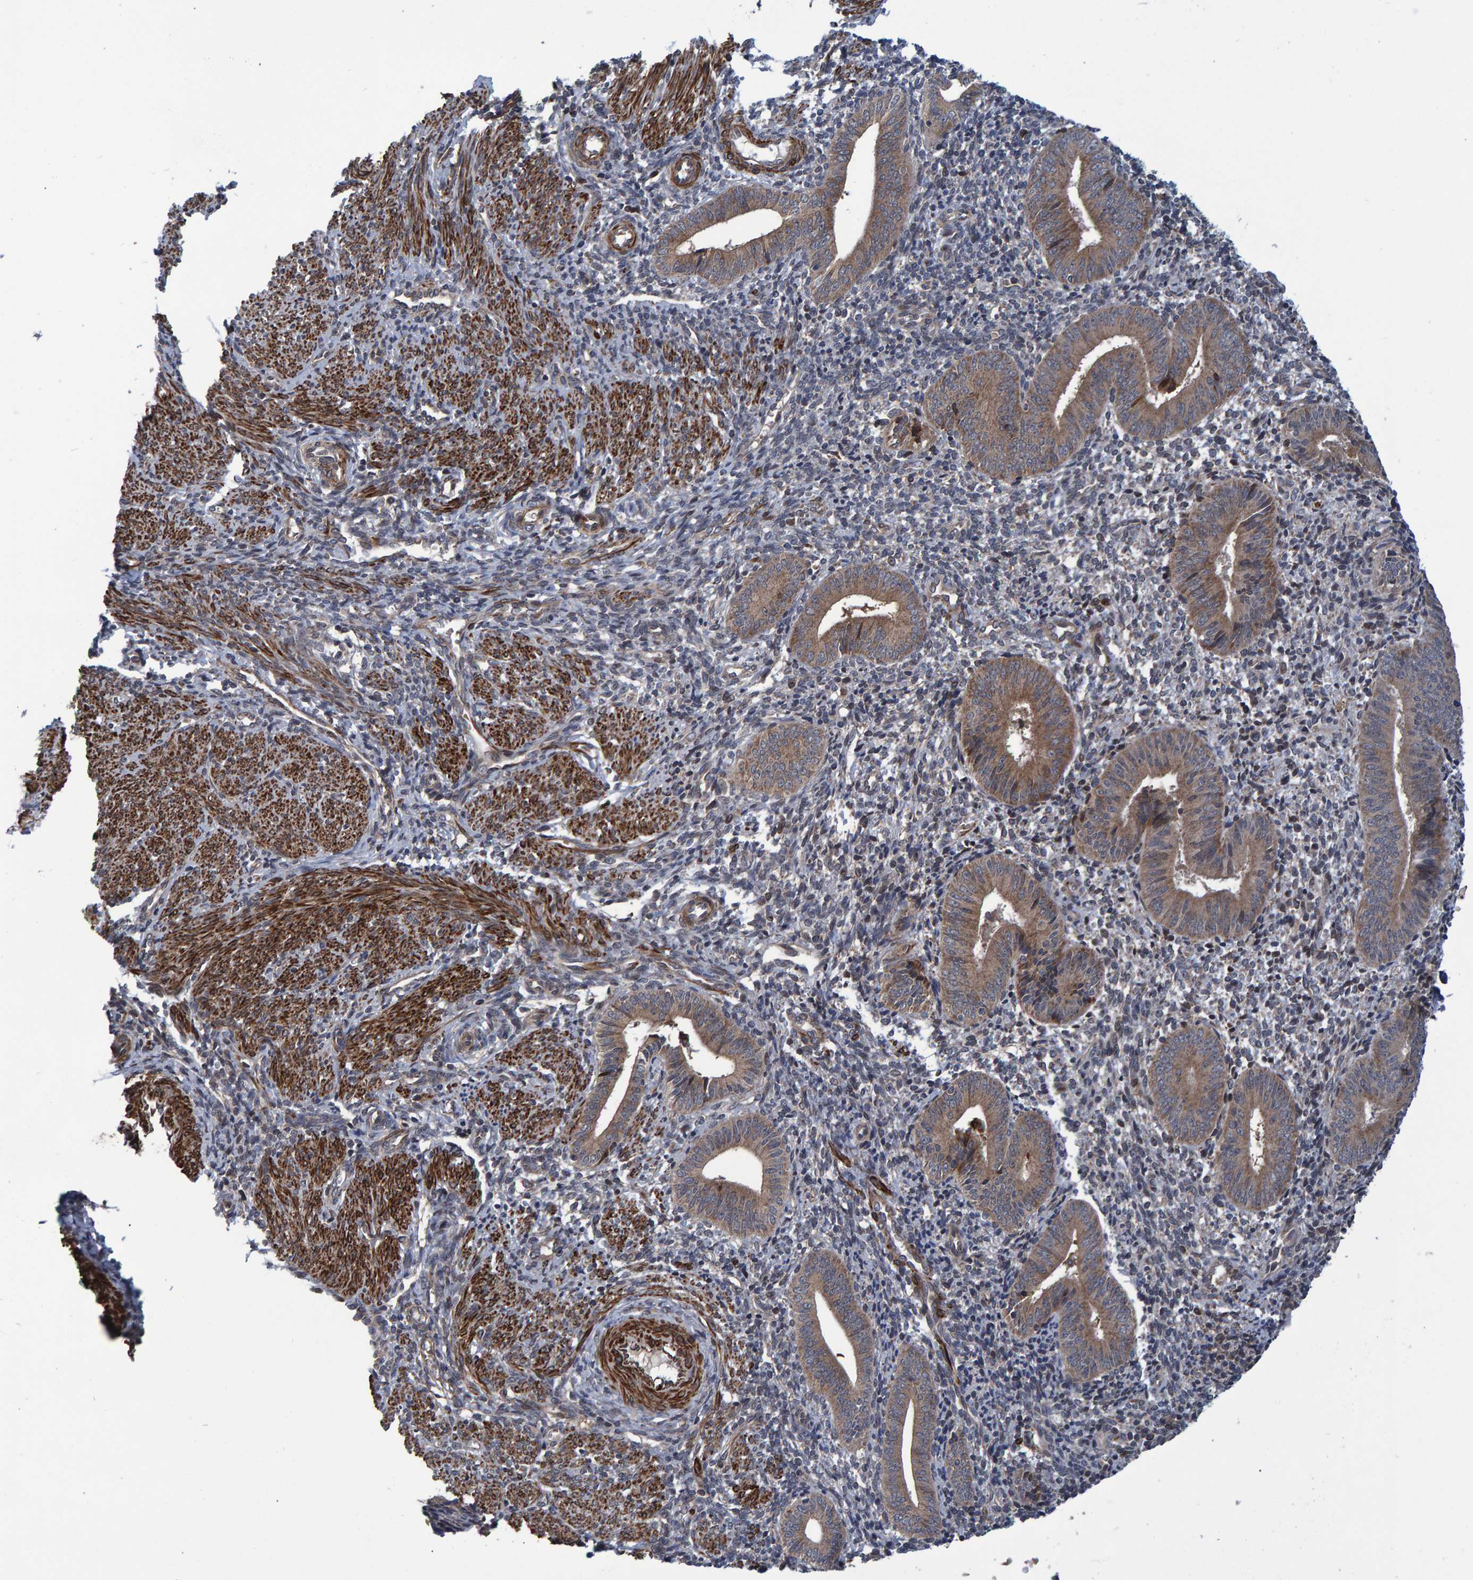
{"staining": {"intensity": "weak", "quantity": "<25%", "location": "cytoplasmic/membranous"}, "tissue": "endometrium", "cell_type": "Cells in endometrial stroma", "image_type": "normal", "snomed": [{"axis": "morphology", "description": "Normal tissue, NOS"}, {"axis": "topography", "description": "Uterus"}, {"axis": "topography", "description": "Endometrium"}], "caption": "This is an immunohistochemistry photomicrograph of benign endometrium. There is no expression in cells in endometrial stroma.", "gene": "ATP6V1H", "patient": {"sex": "female", "age": 33}}